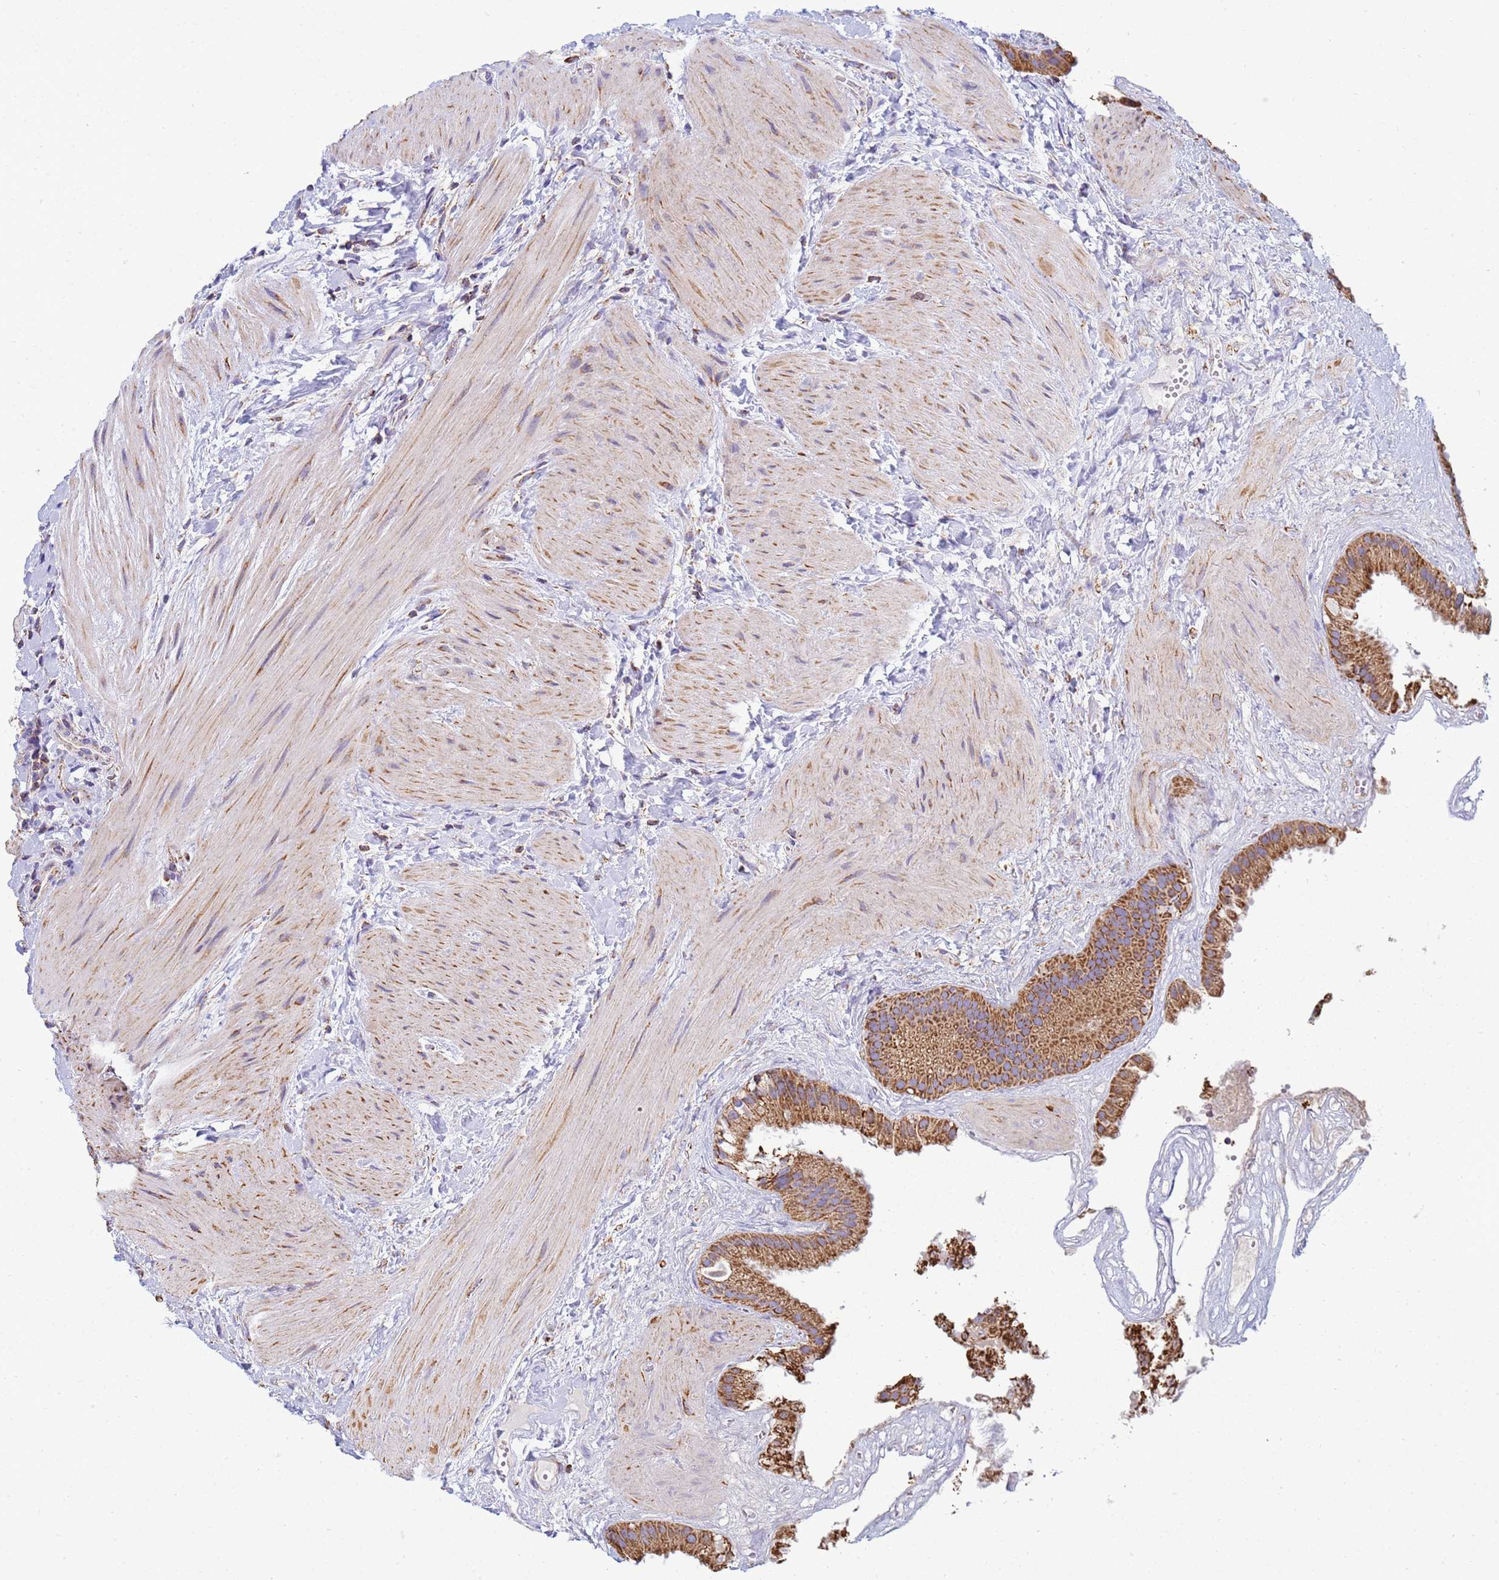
{"staining": {"intensity": "strong", "quantity": ">75%", "location": "cytoplasmic/membranous"}, "tissue": "gallbladder", "cell_type": "Glandular cells", "image_type": "normal", "snomed": [{"axis": "morphology", "description": "Normal tissue, NOS"}, {"axis": "topography", "description": "Gallbladder"}], "caption": "Protein expression analysis of unremarkable human gallbladder reveals strong cytoplasmic/membranous expression in approximately >75% of glandular cells. Immunohistochemistry (ihc) stains the protein of interest in brown and the nuclei are stained blue.", "gene": "COQ4", "patient": {"sex": "male", "age": 55}}